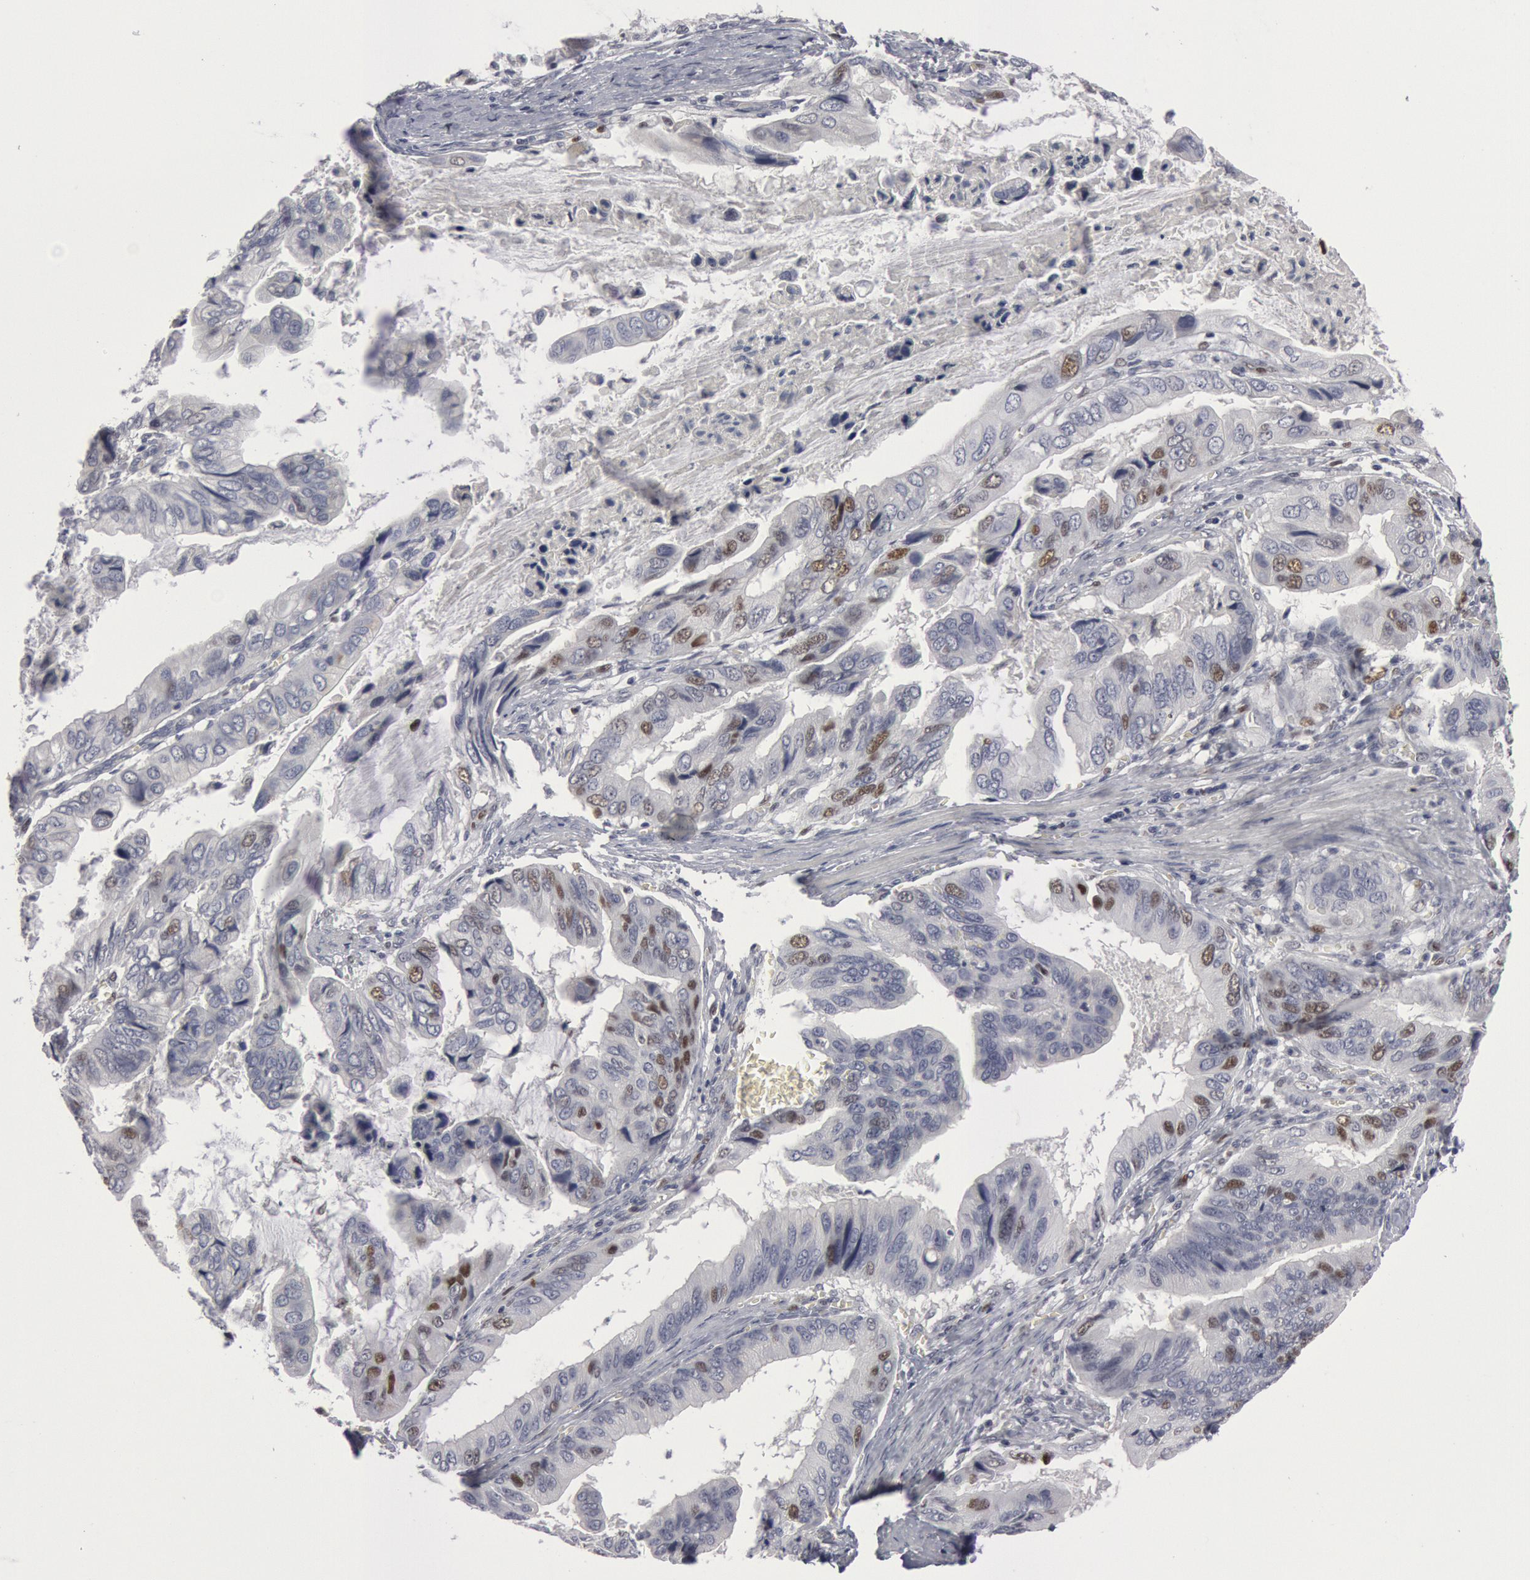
{"staining": {"intensity": "weak", "quantity": "<25%", "location": "nuclear"}, "tissue": "stomach cancer", "cell_type": "Tumor cells", "image_type": "cancer", "snomed": [{"axis": "morphology", "description": "Adenocarcinoma, NOS"}, {"axis": "topography", "description": "Stomach, upper"}], "caption": "DAB immunohistochemical staining of human stomach cancer shows no significant positivity in tumor cells.", "gene": "WDHD1", "patient": {"sex": "male", "age": 80}}